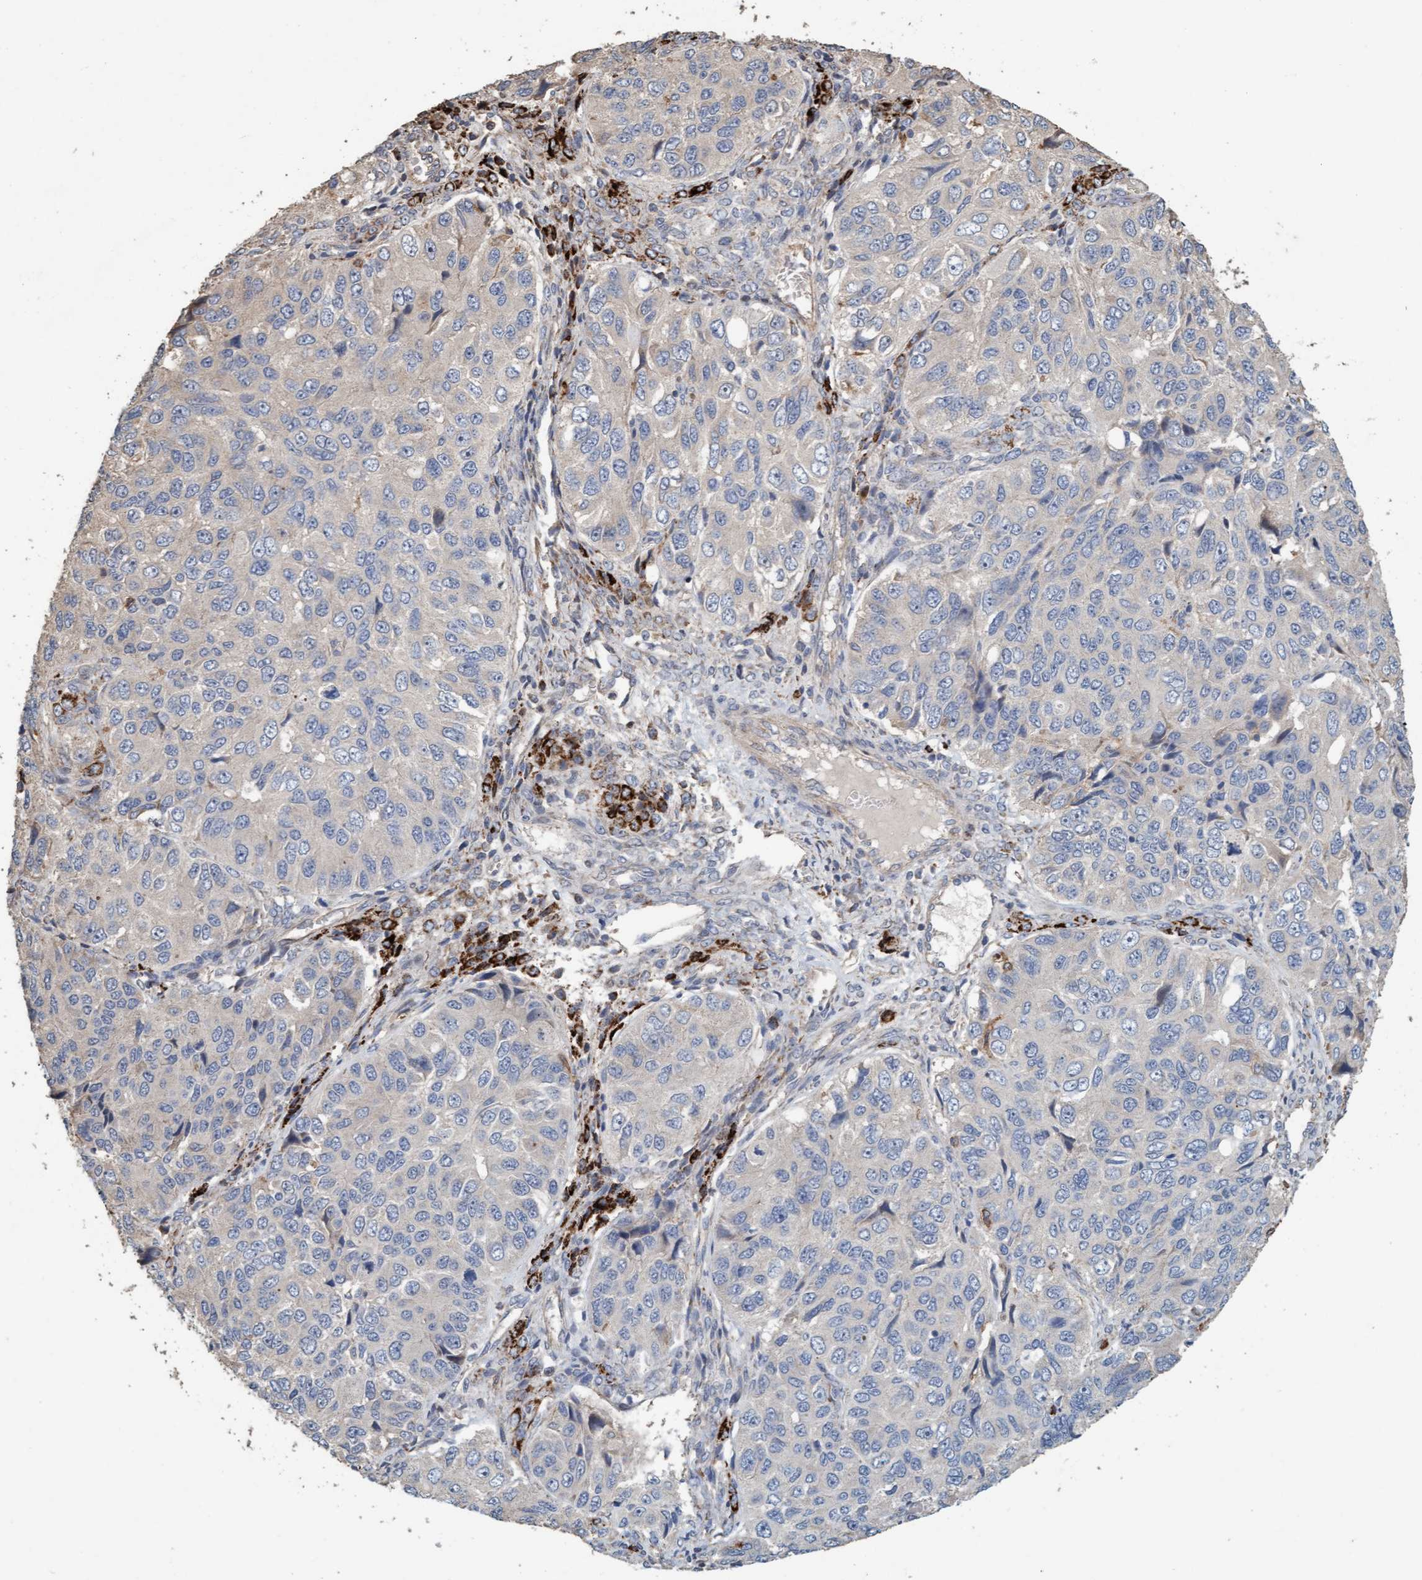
{"staining": {"intensity": "negative", "quantity": "none", "location": "none"}, "tissue": "ovarian cancer", "cell_type": "Tumor cells", "image_type": "cancer", "snomed": [{"axis": "morphology", "description": "Carcinoma, endometroid"}, {"axis": "topography", "description": "Ovary"}], "caption": "DAB (3,3'-diaminobenzidine) immunohistochemical staining of endometroid carcinoma (ovarian) exhibits no significant staining in tumor cells.", "gene": "LONRF1", "patient": {"sex": "female", "age": 51}}